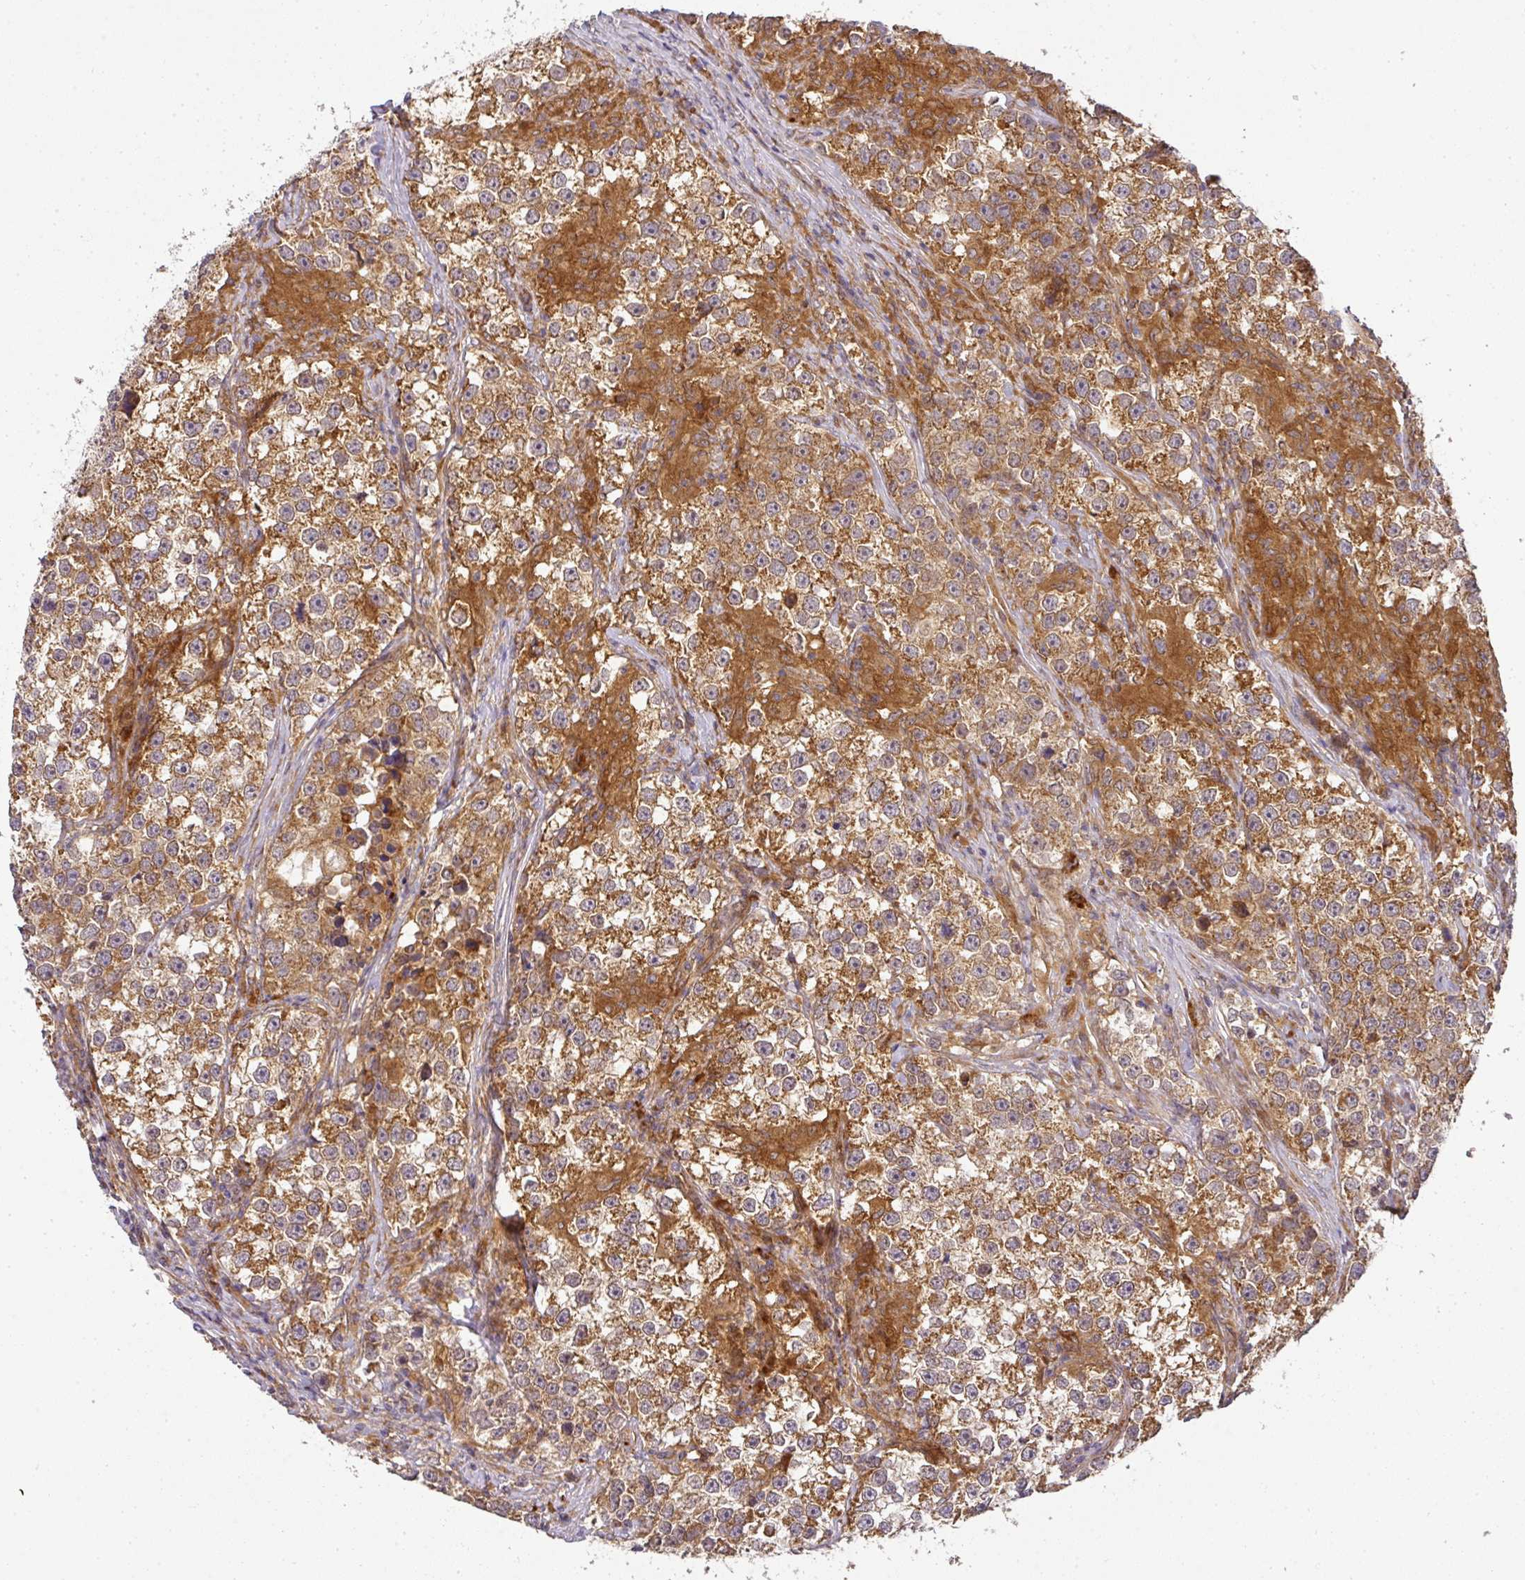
{"staining": {"intensity": "moderate", "quantity": ">75%", "location": "cytoplasmic/membranous"}, "tissue": "testis cancer", "cell_type": "Tumor cells", "image_type": "cancer", "snomed": [{"axis": "morphology", "description": "Seminoma, NOS"}, {"axis": "topography", "description": "Testis"}], "caption": "A photomicrograph showing moderate cytoplasmic/membranous expression in about >75% of tumor cells in seminoma (testis), as visualized by brown immunohistochemical staining.", "gene": "MALSU1", "patient": {"sex": "male", "age": 46}}